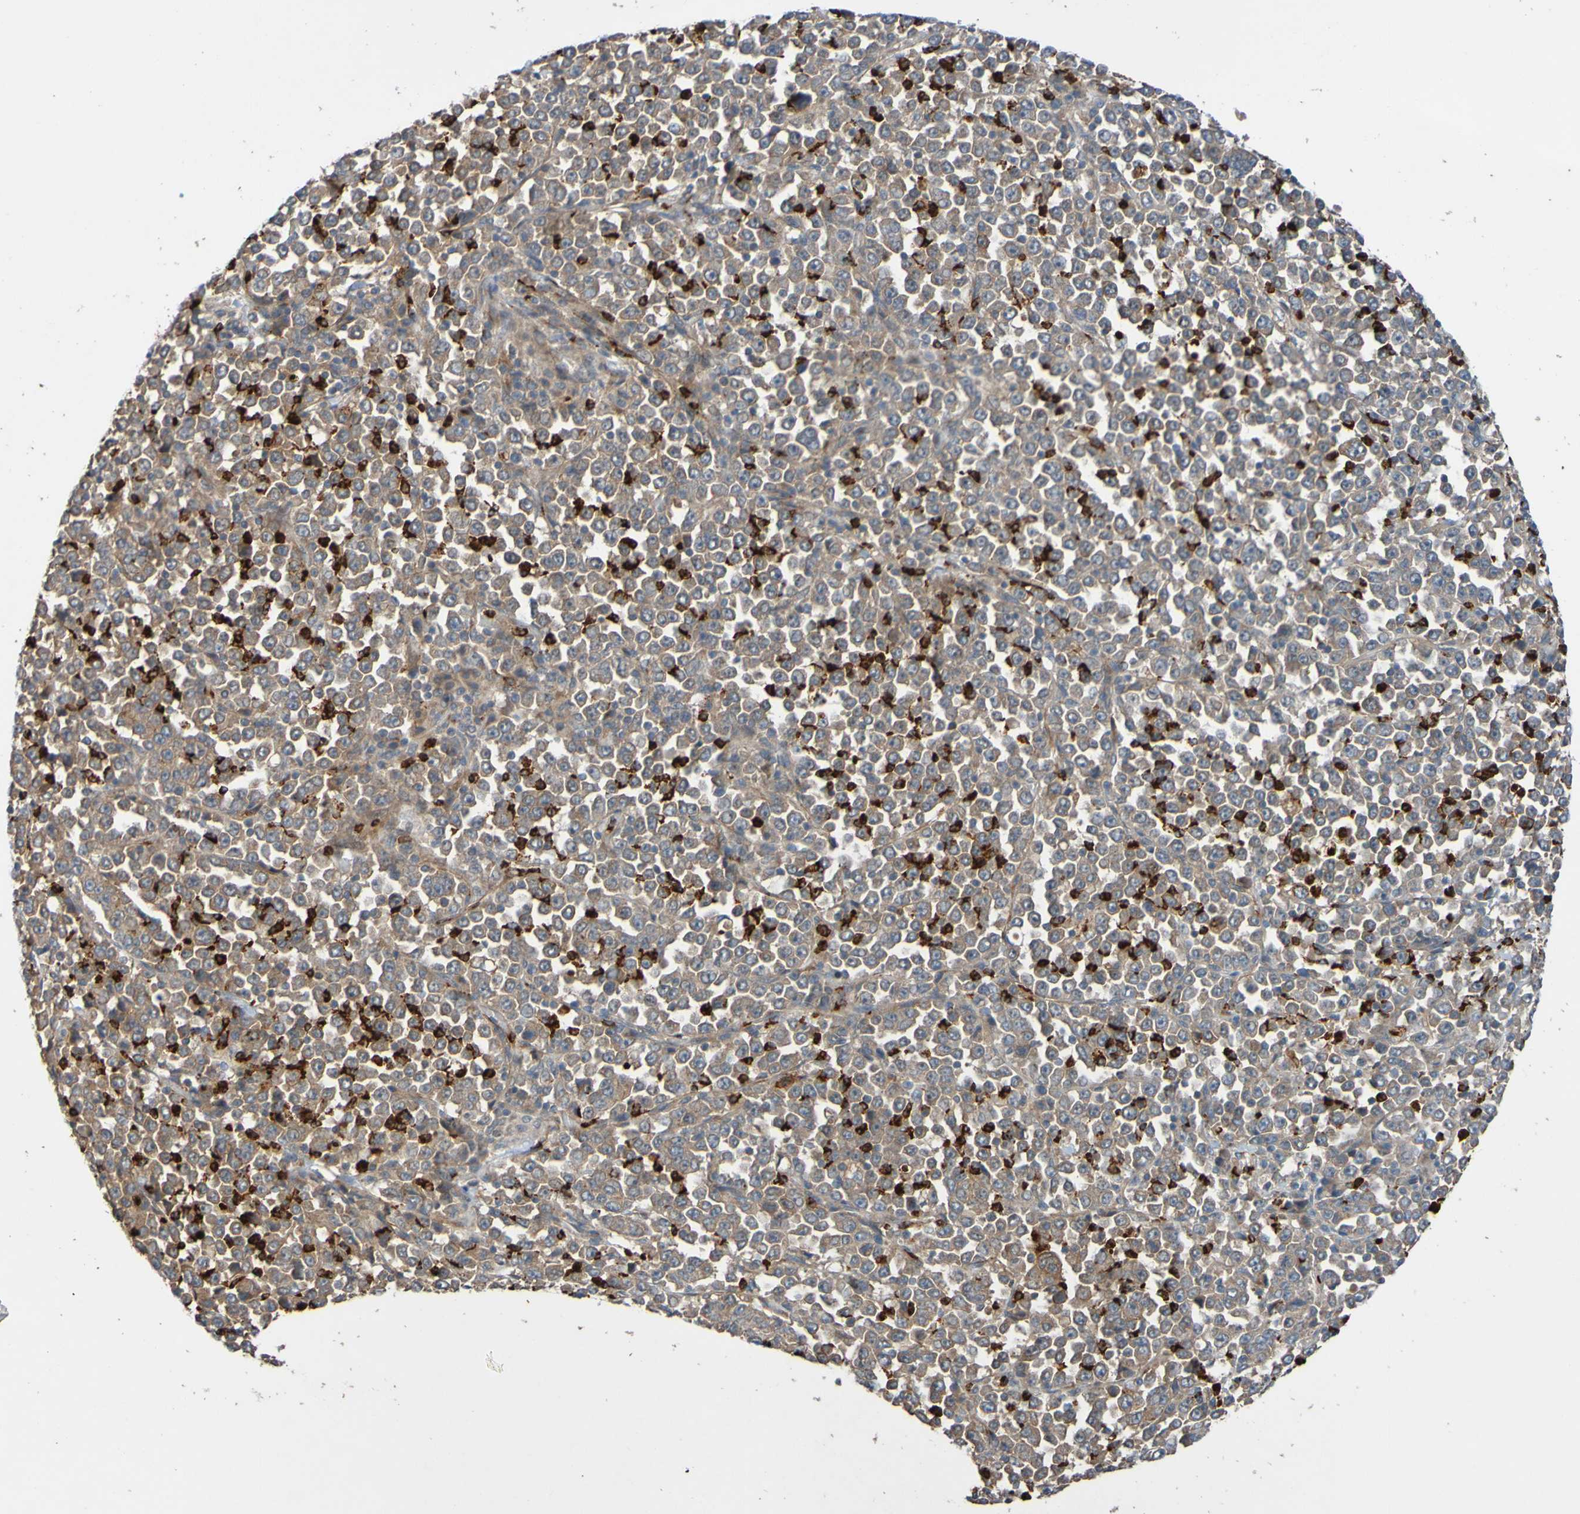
{"staining": {"intensity": "moderate", "quantity": ">75%", "location": "cytoplasmic/membranous"}, "tissue": "stomach cancer", "cell_type": "Tumor cells", "image_type": "cancer", "snomed": [{"axis": "morphology", "description": "Normal tissue, NOS"}, {"axis": "morphology", "description": "Adenocarcinoma, NOS"}, {"axis": "topography", "description": "Stomach, upper"}, {"axis": "topography", "description": "Stomach"}], "caption": "Protein staining shows moderate cytoplasmic/membranous positivity in approximately >75% of tumor cells in stomach adenocarcinoma. The staining was performed using DAB (3,3'-diaminobenzidine) to visualize the protein expression in brown, while the nuclei were stained in blue with hematoxylin (Magnification: 20x).", "gene": "ST8SIA6", "patient": {"sex": "male", "age": 59}}